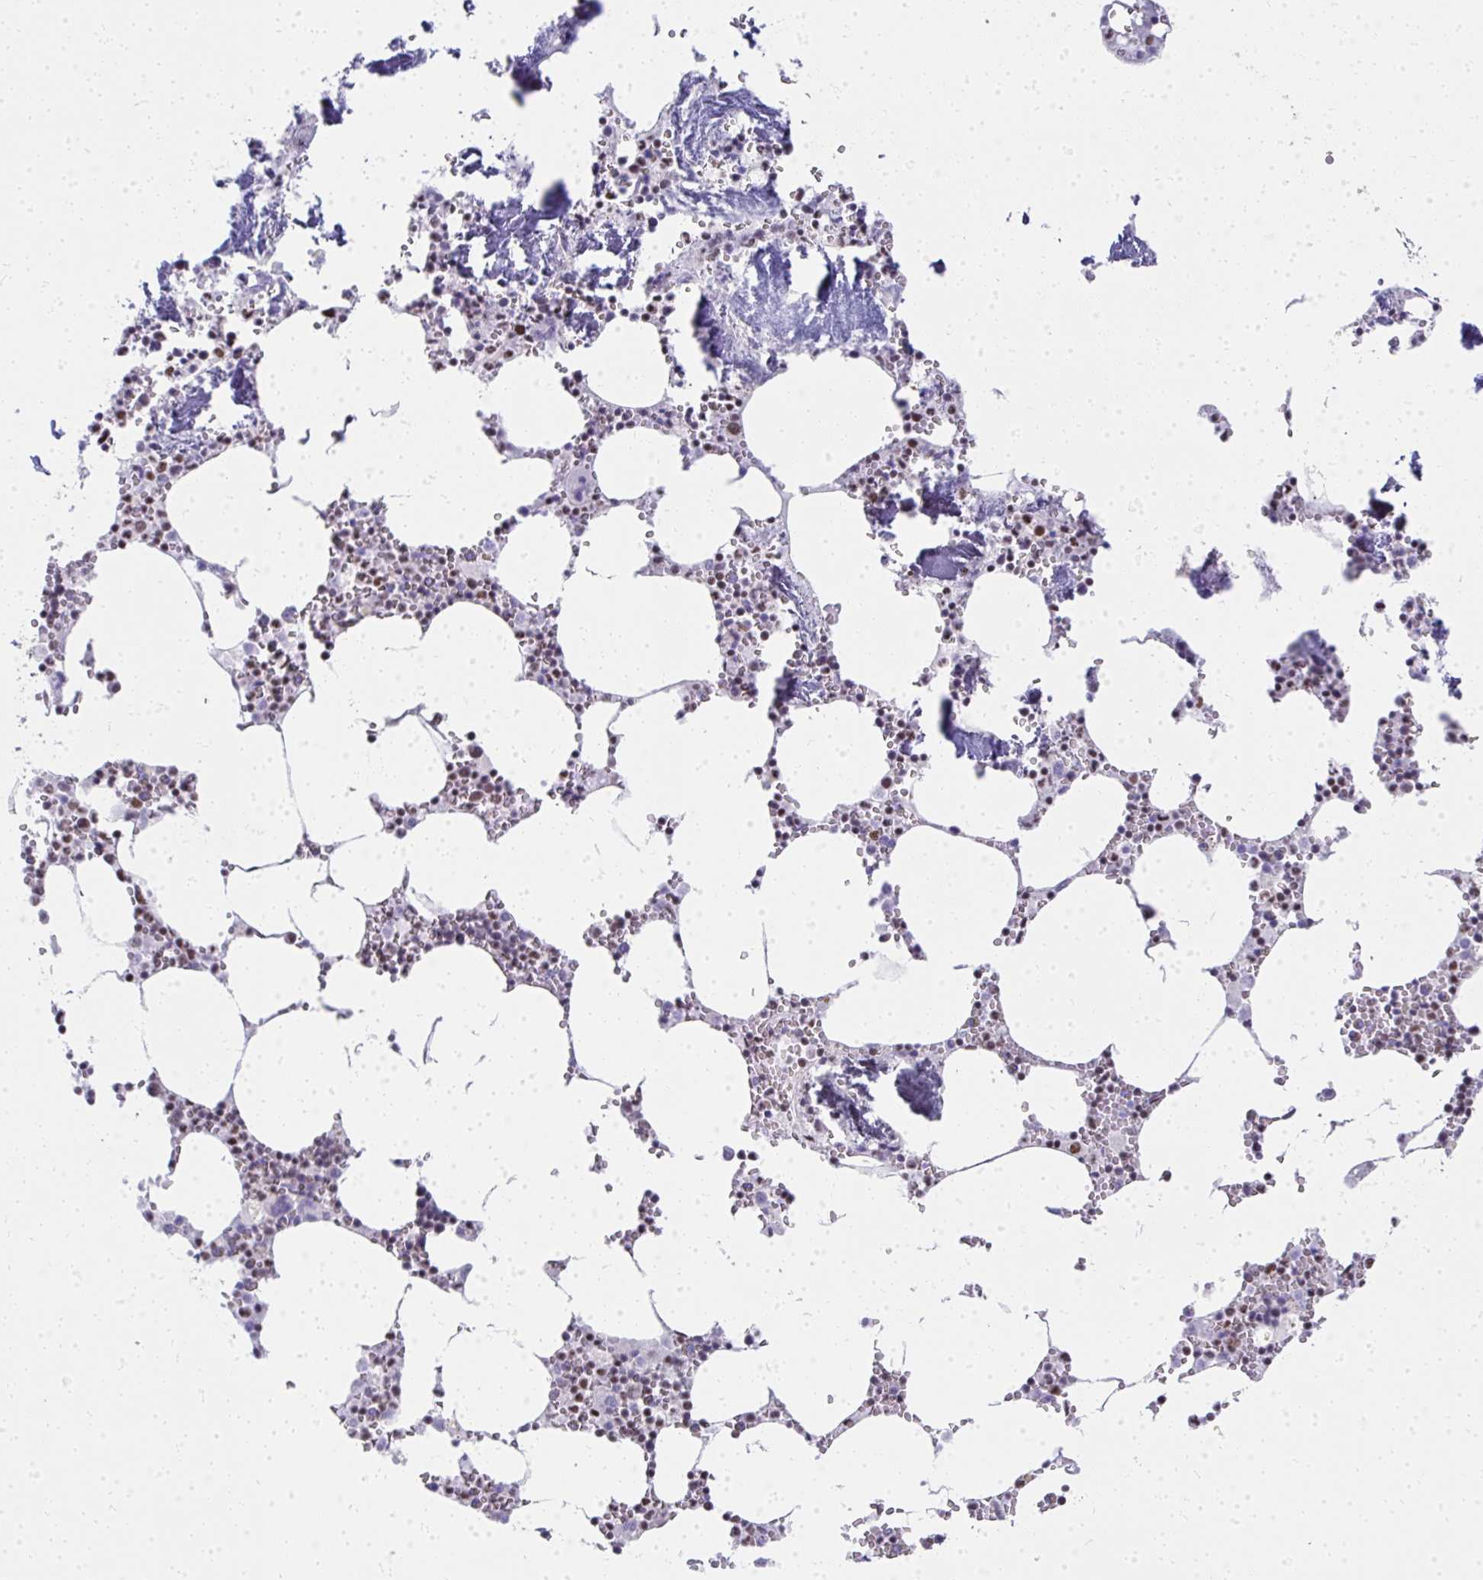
{"staining": {"intensity": "moderate", "quantity": "<25%", "location": "nuclear"}, "tissue": "bone marrow", "cell_type": "Hematopoietic cells", "image_type": "normal", "snomed": [{"axis": "morphology", "description": "Normal tissue, NOS"}, {"axis": "topography", "description": "Bone marrow"}], "caption": "Immunohistochemical staining of benign bone marrow shows low levels of moderate nuclear expression in approximately <25% of hematopoietic cells.", "gene": "CREBBP", "patient": {"sex": "male", "age": 54}}